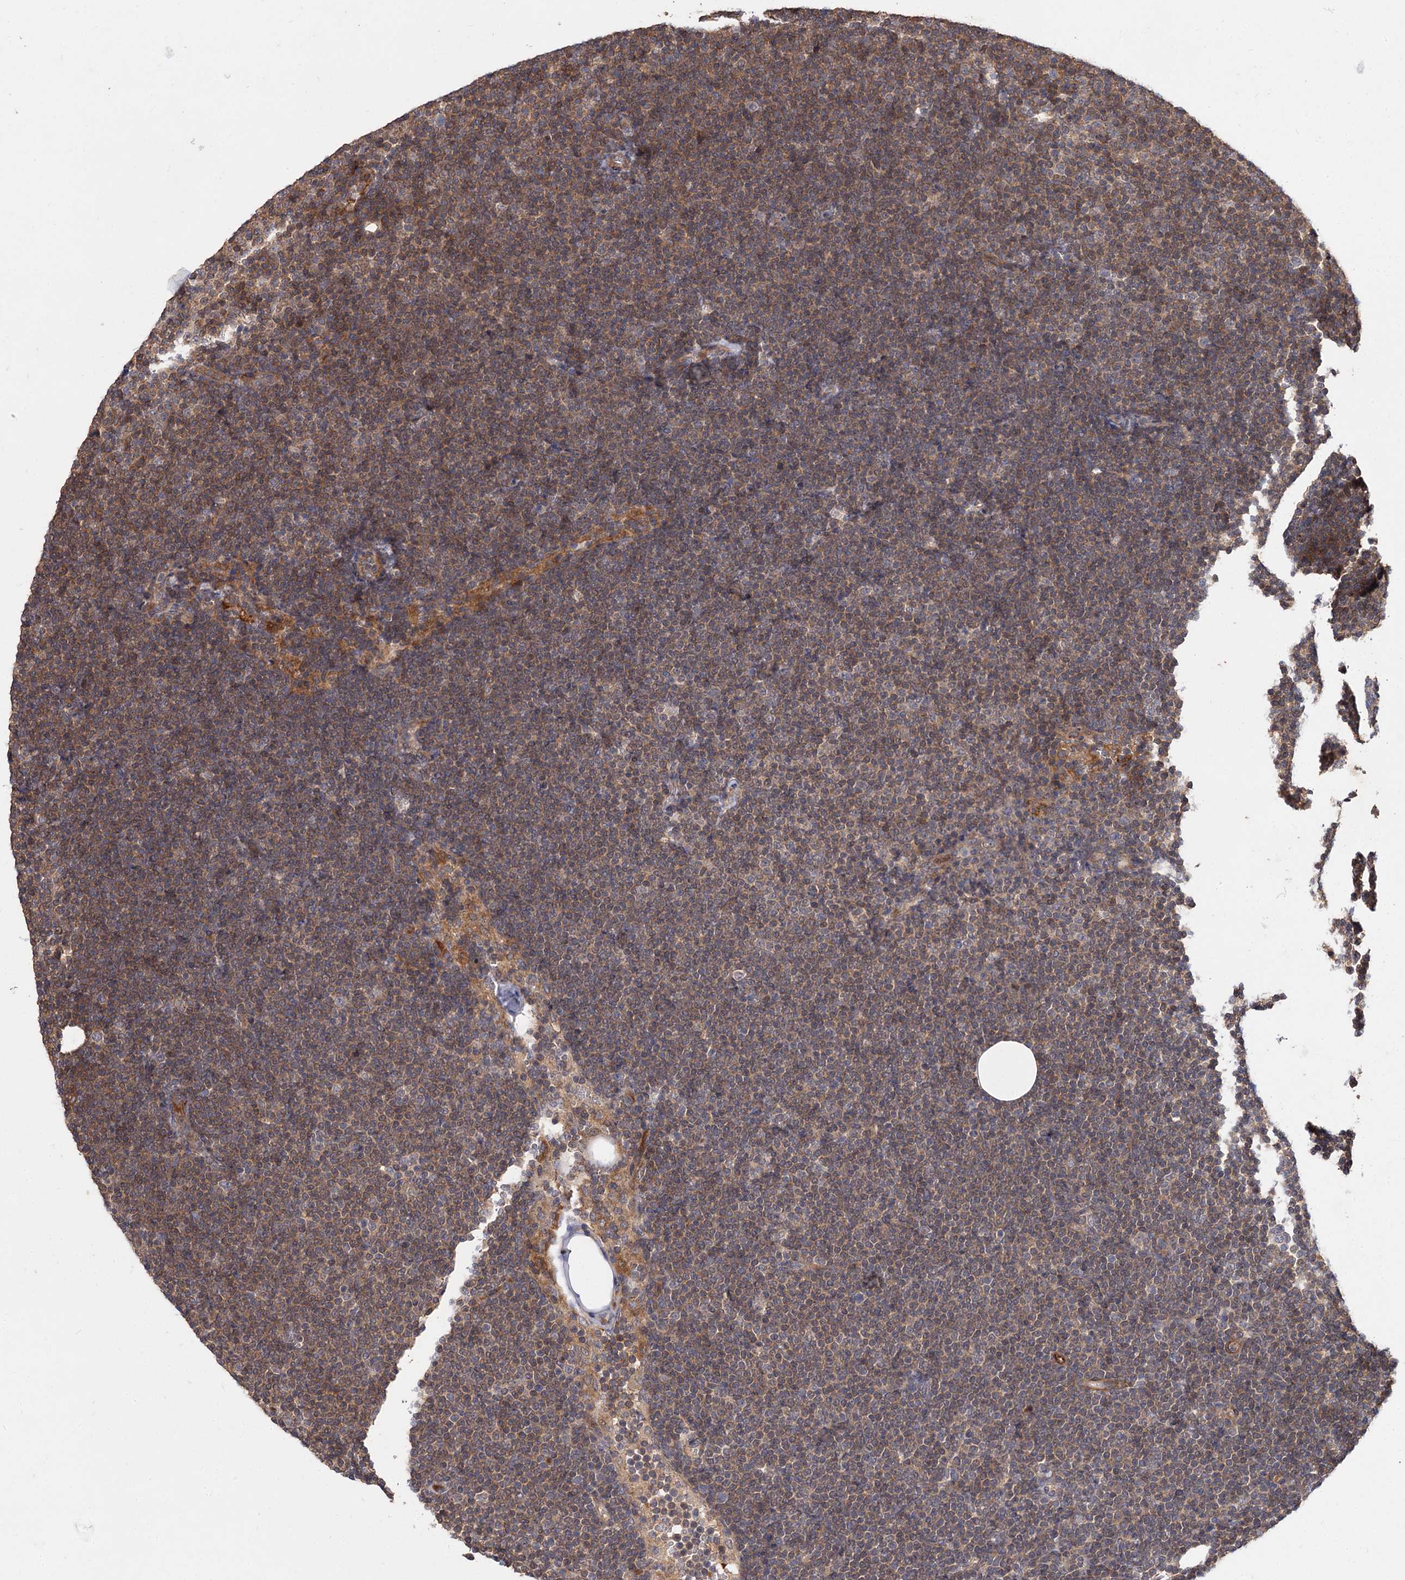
{"staining": {"intensity": "moderate", "quantity": ">75%", "location": "cytoplasmic/membranous"}, "tissue": "lymphoma", "cell_type": "Tumor cells", "image_type": "cancer", "snomed": [{"axis": "morphology", "description": "Malignant lymphoma, non-Hodgkin's type, Low grade"}, {"axis": "topography", "description": "Lymph node"}], "caption": "The immunohistochemical stain shows moderate cytoplasmic/membranous expression in tumor cells of lymphoma tissue.", "gene": "FBXW8", "patient": {"sex": "female", "age": 53}}